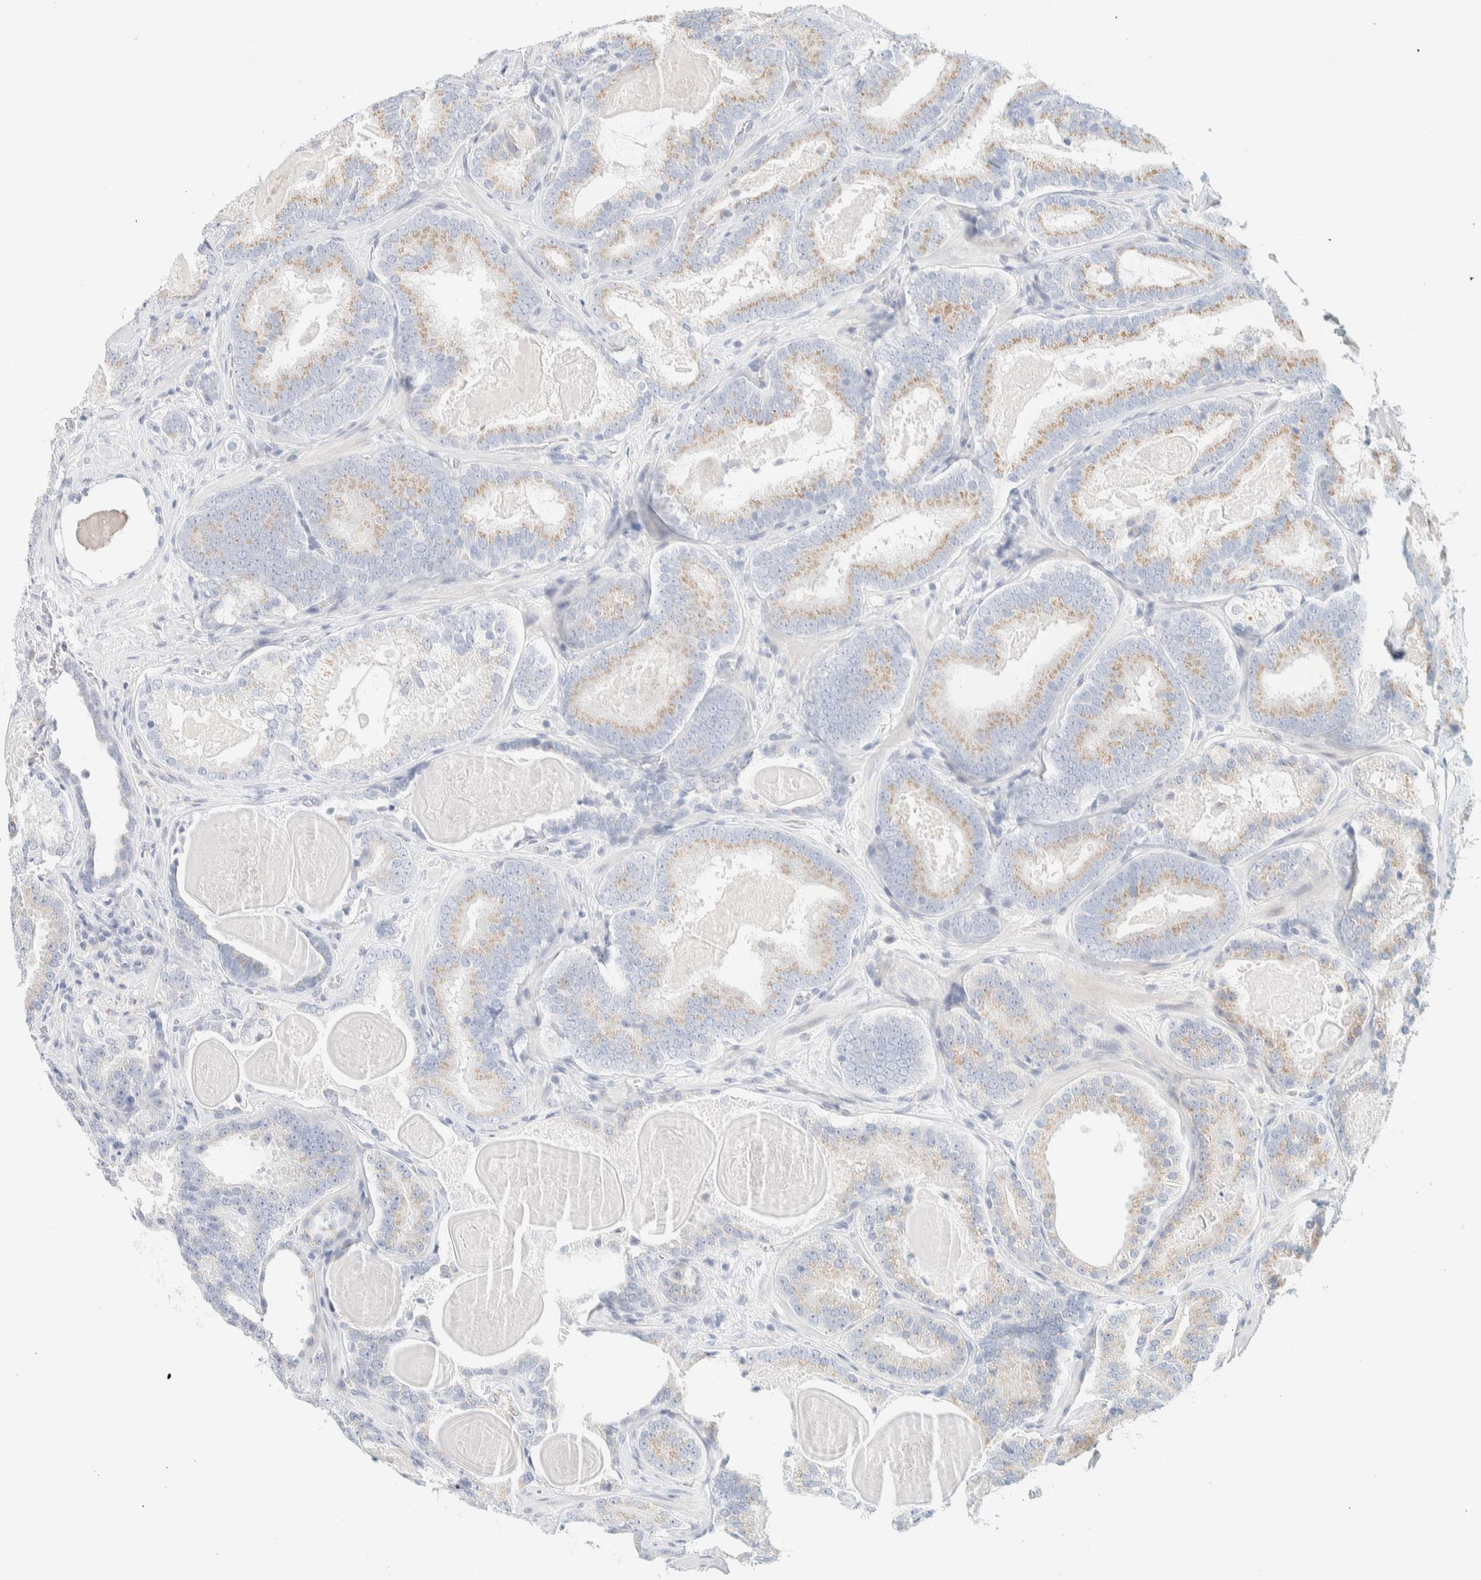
{"staining": {"intensity": "weak", "quantity": "25%-75%", "location": "cytoplasmic/membranous"}, "tissue": "prostate cancer", "cell_type": "Tumor cells", "image_type": "cancer", "snomed": [{"axis": "morphology", "description": "Adenocarcinoma, High grade"}, {"axis": "topography", "description": "Prostate"}], "caption": "Protein expression analysis of human prostate cancer reveals weak cytoplasmic/membranous expression in approximately 25%-75% of tumor cells. Nuclei are stained in blue.", "gene": "SPNS3", "patient": {"sex": "male", "age": 60}}